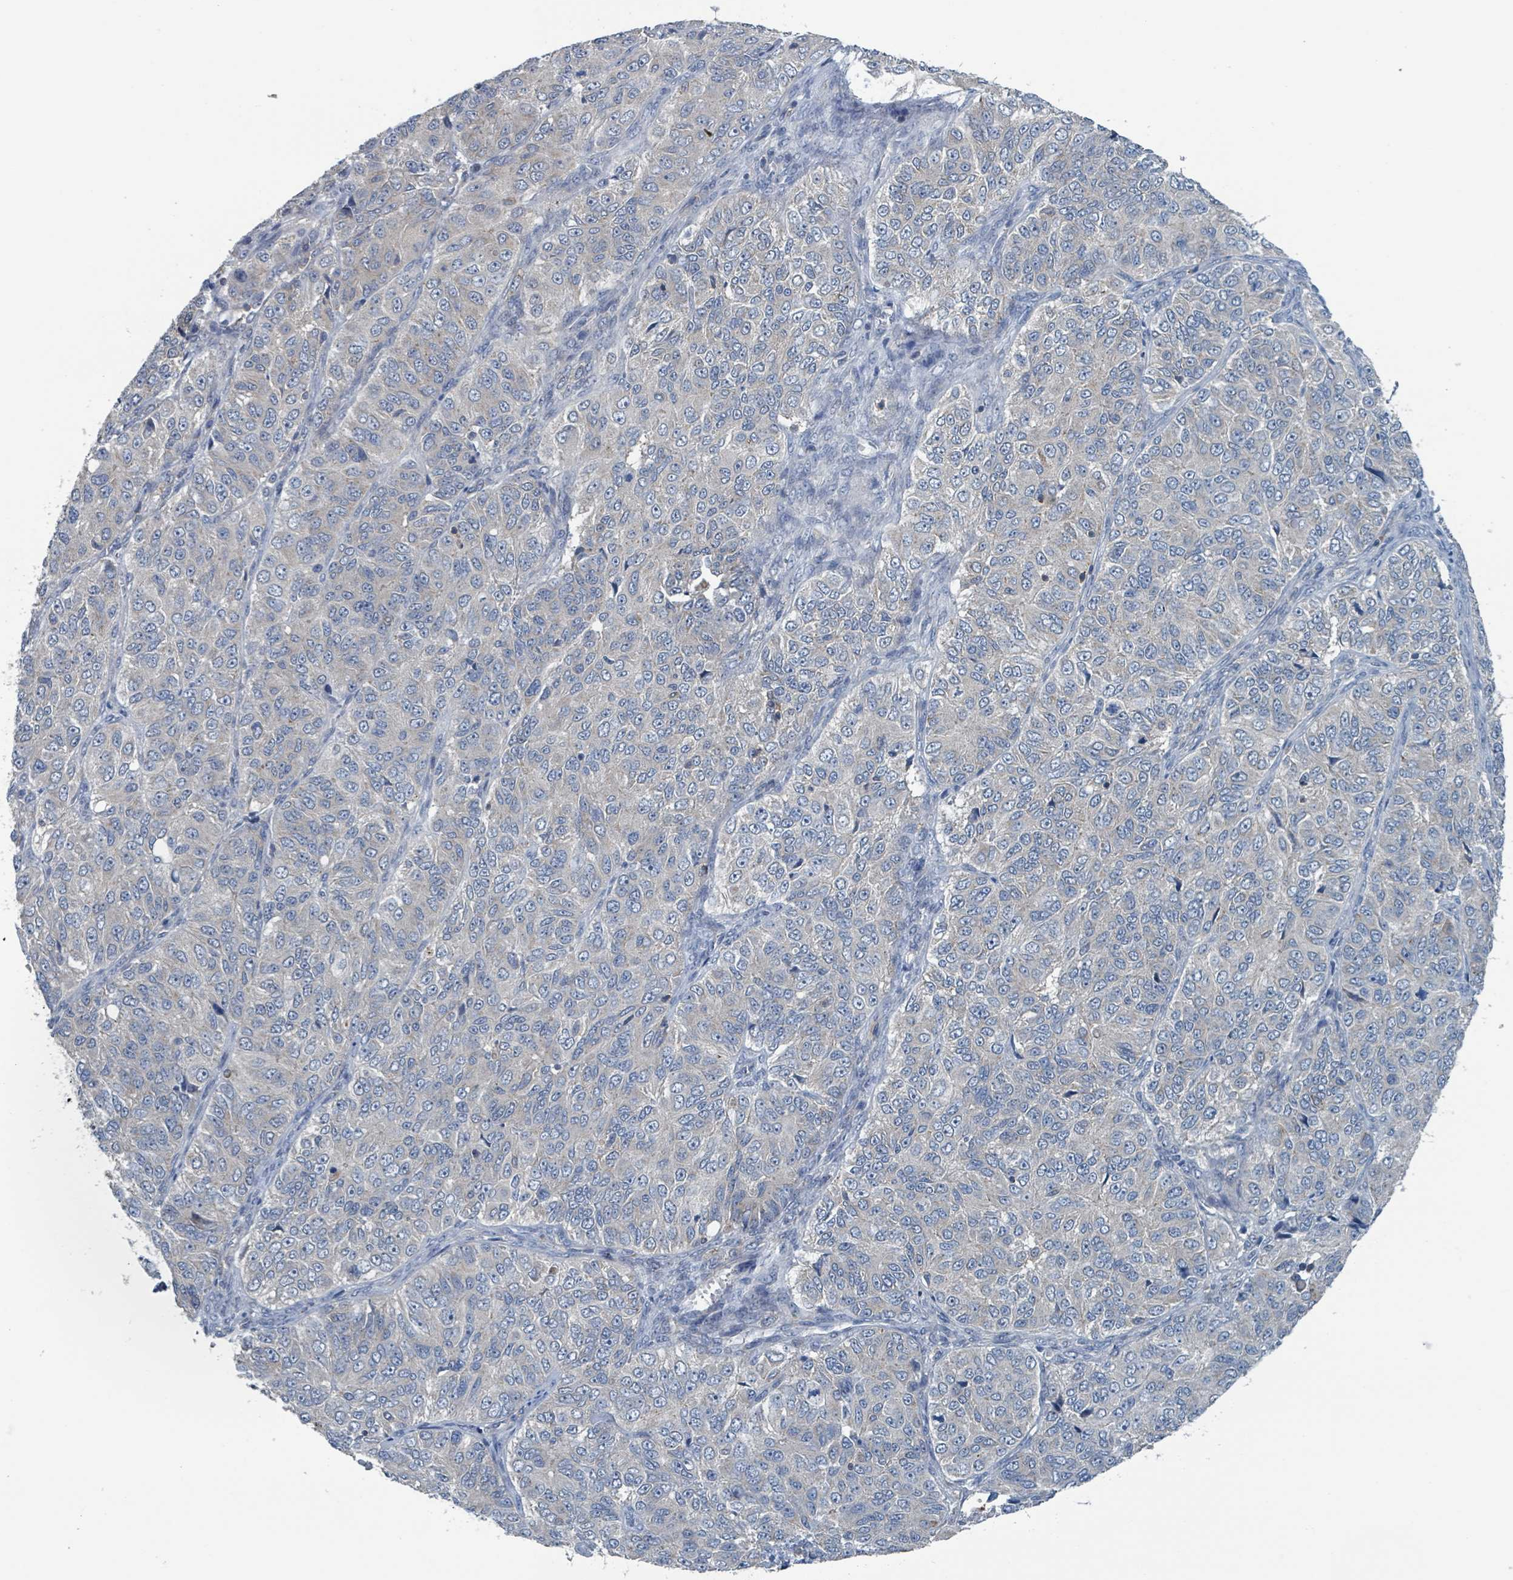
{"staining": {"intensity": "negative", "quantity": "none", "location": "none"}, "tissue": "ovarian cancer", "cell_type": "Tumor cells", "image_type": "cancer", "snomed": [{"axis": "morphology", "description": "Carcinoma, endometroid"}, {"axis": "topography", "description": "Ovary"}], "caption": "Immunohistochemistry (IHC) of human ovarian cancer reveals no expression in tumor cells.", "gene": "ACBD4", "patient": {"sex": "female", "age": 51}}